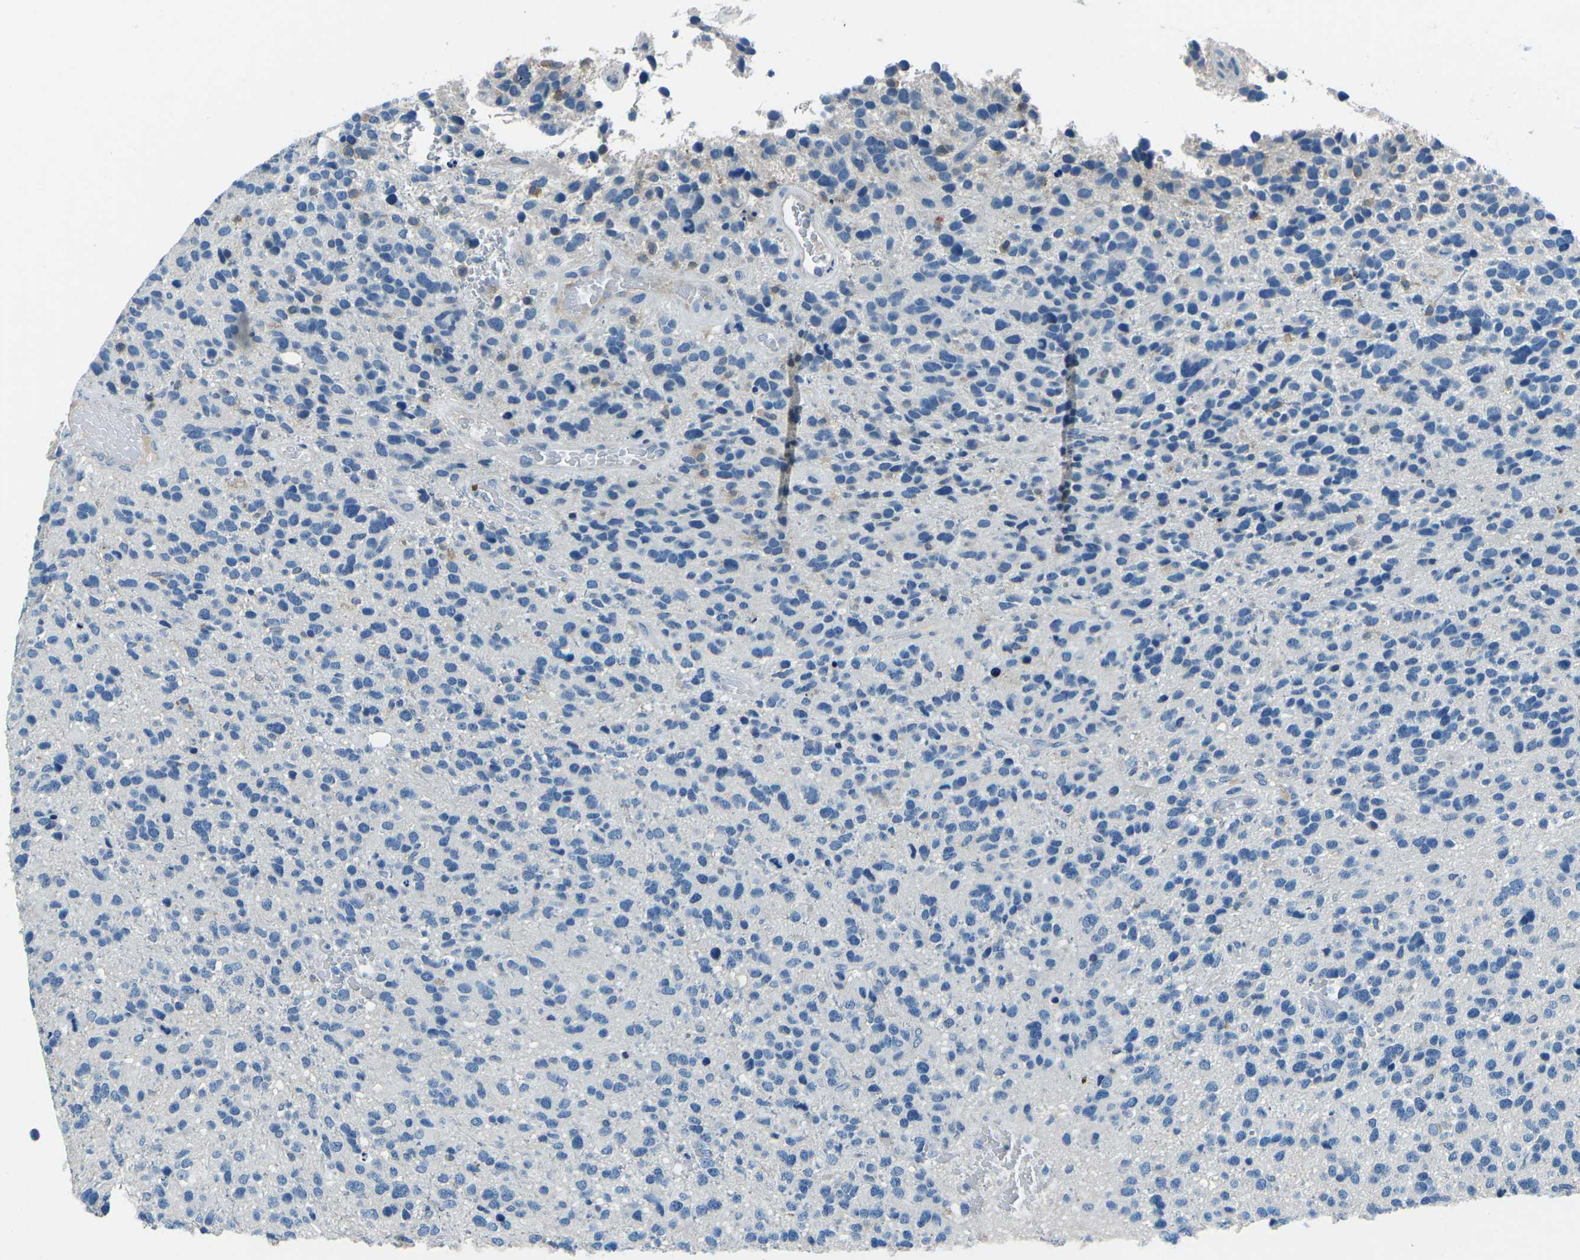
{"staining": {"intensity": "weak", "quantity": "<25%", "location": "cytoplasmic/membranous"}, "tissue": "glioma", "cell_type": "Tumor cells", "image_type": "cancer", "snomed": [{"axis": "morphology", "description": "Glioma, malignant, High grade"}, {"axis": "topography", "description": "Brain"}], "caption": "There is no significant staining in tumor cells of glioma.", "gene": "CD1D", "patient": {"sex": "female", "age": 58}}